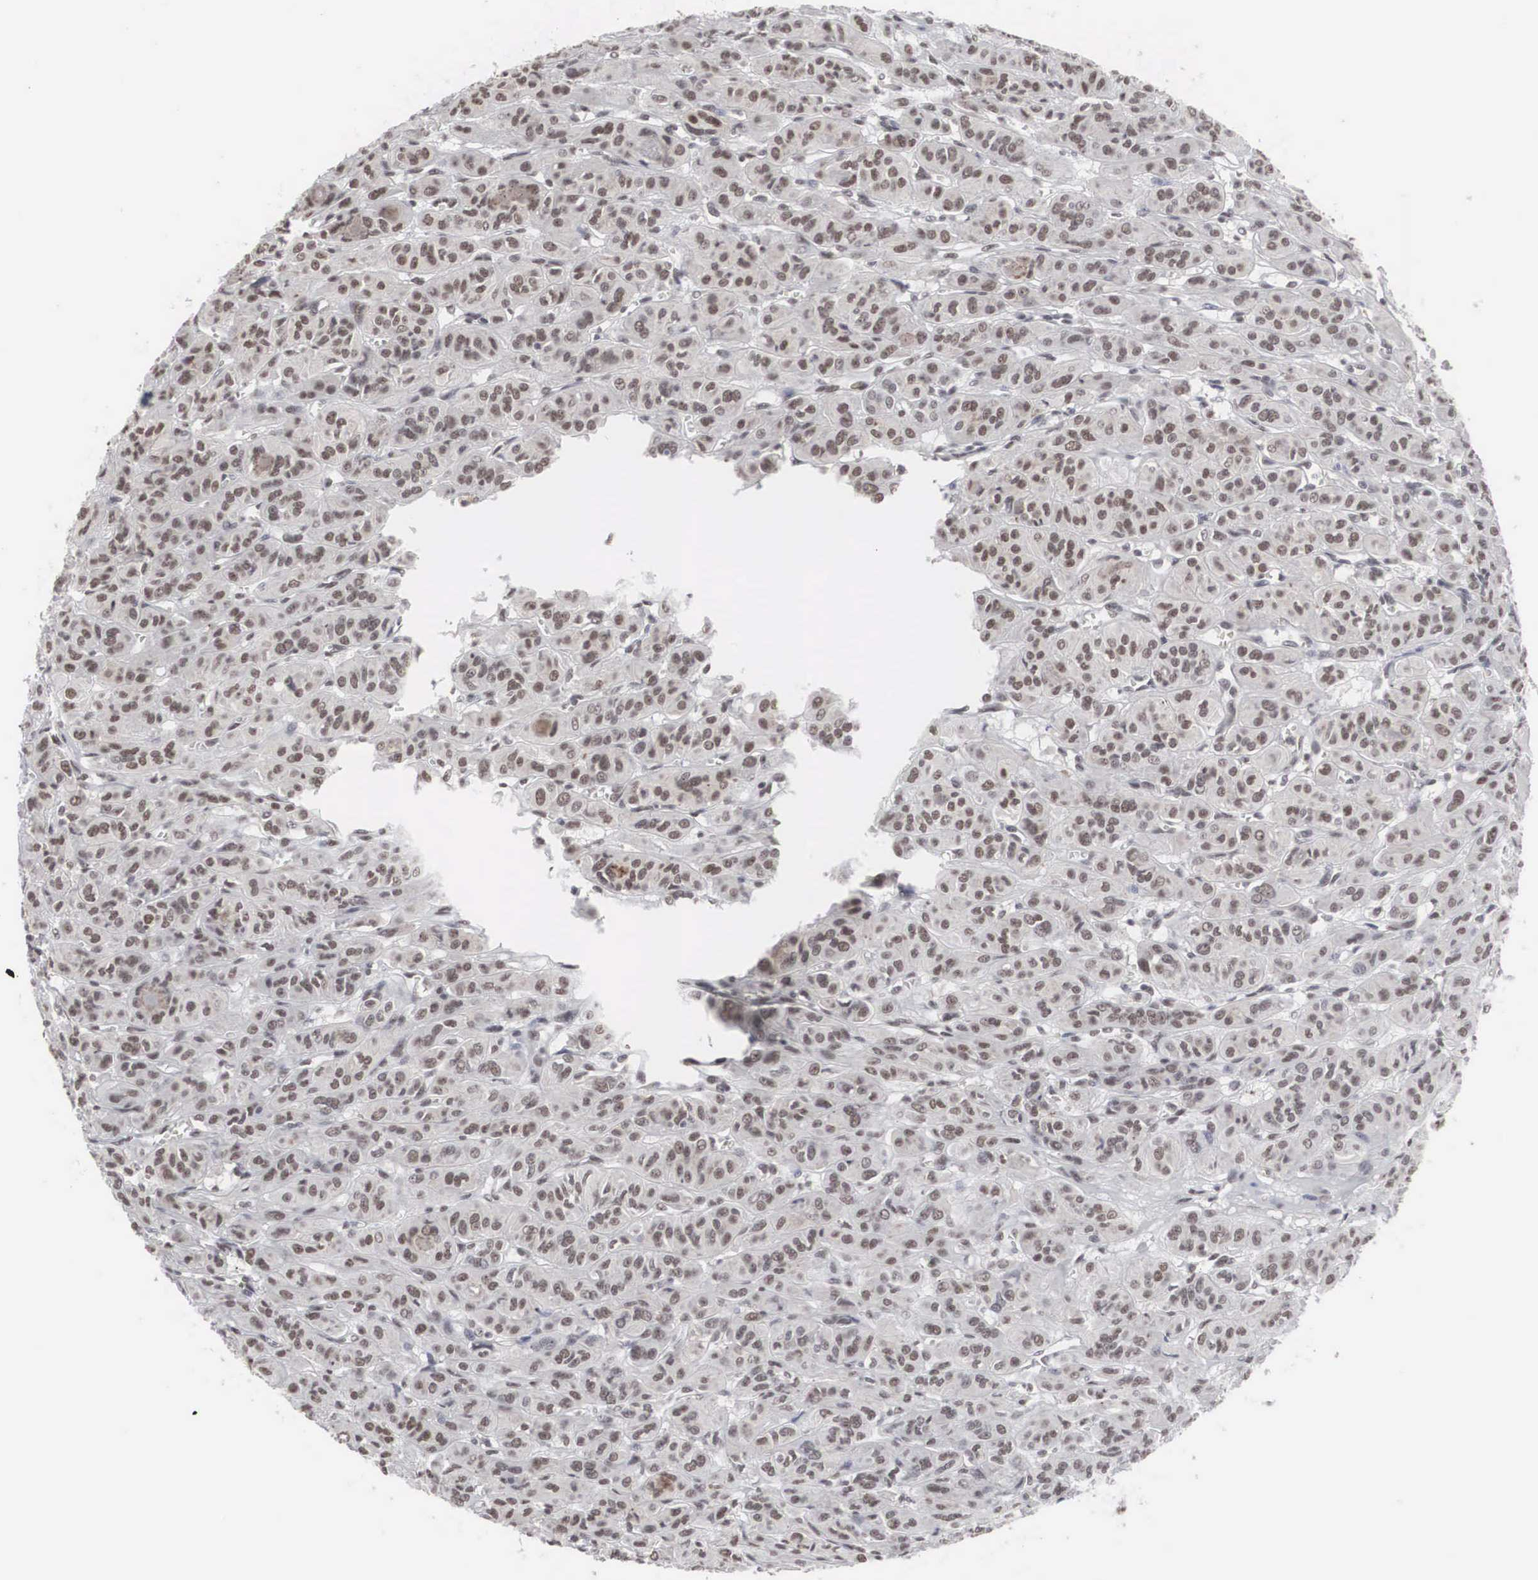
{"staining": {"intensity": "moderate", "quantity": "25%-75%", "location": "nuclear"}, "tissue": "thyroid cancer", "cell_type": "Tumor cells", "image_type": "cancer", "snomed": [{"axis": "morphology", "description": "Follicular adenoma carcinoma, NOS"}, {"axis": "topography", "description": "Thyroid gland"}], "caption": "Approximately 25%-75% of tumor cells in human thyroid cancer (follicular adenoma carcinoma) show moderate nuclear protein expression as visualized by brown immunohistochemical staining.", "gene": "AUTS2", "patient": {"sex": "female", "age": 71}}